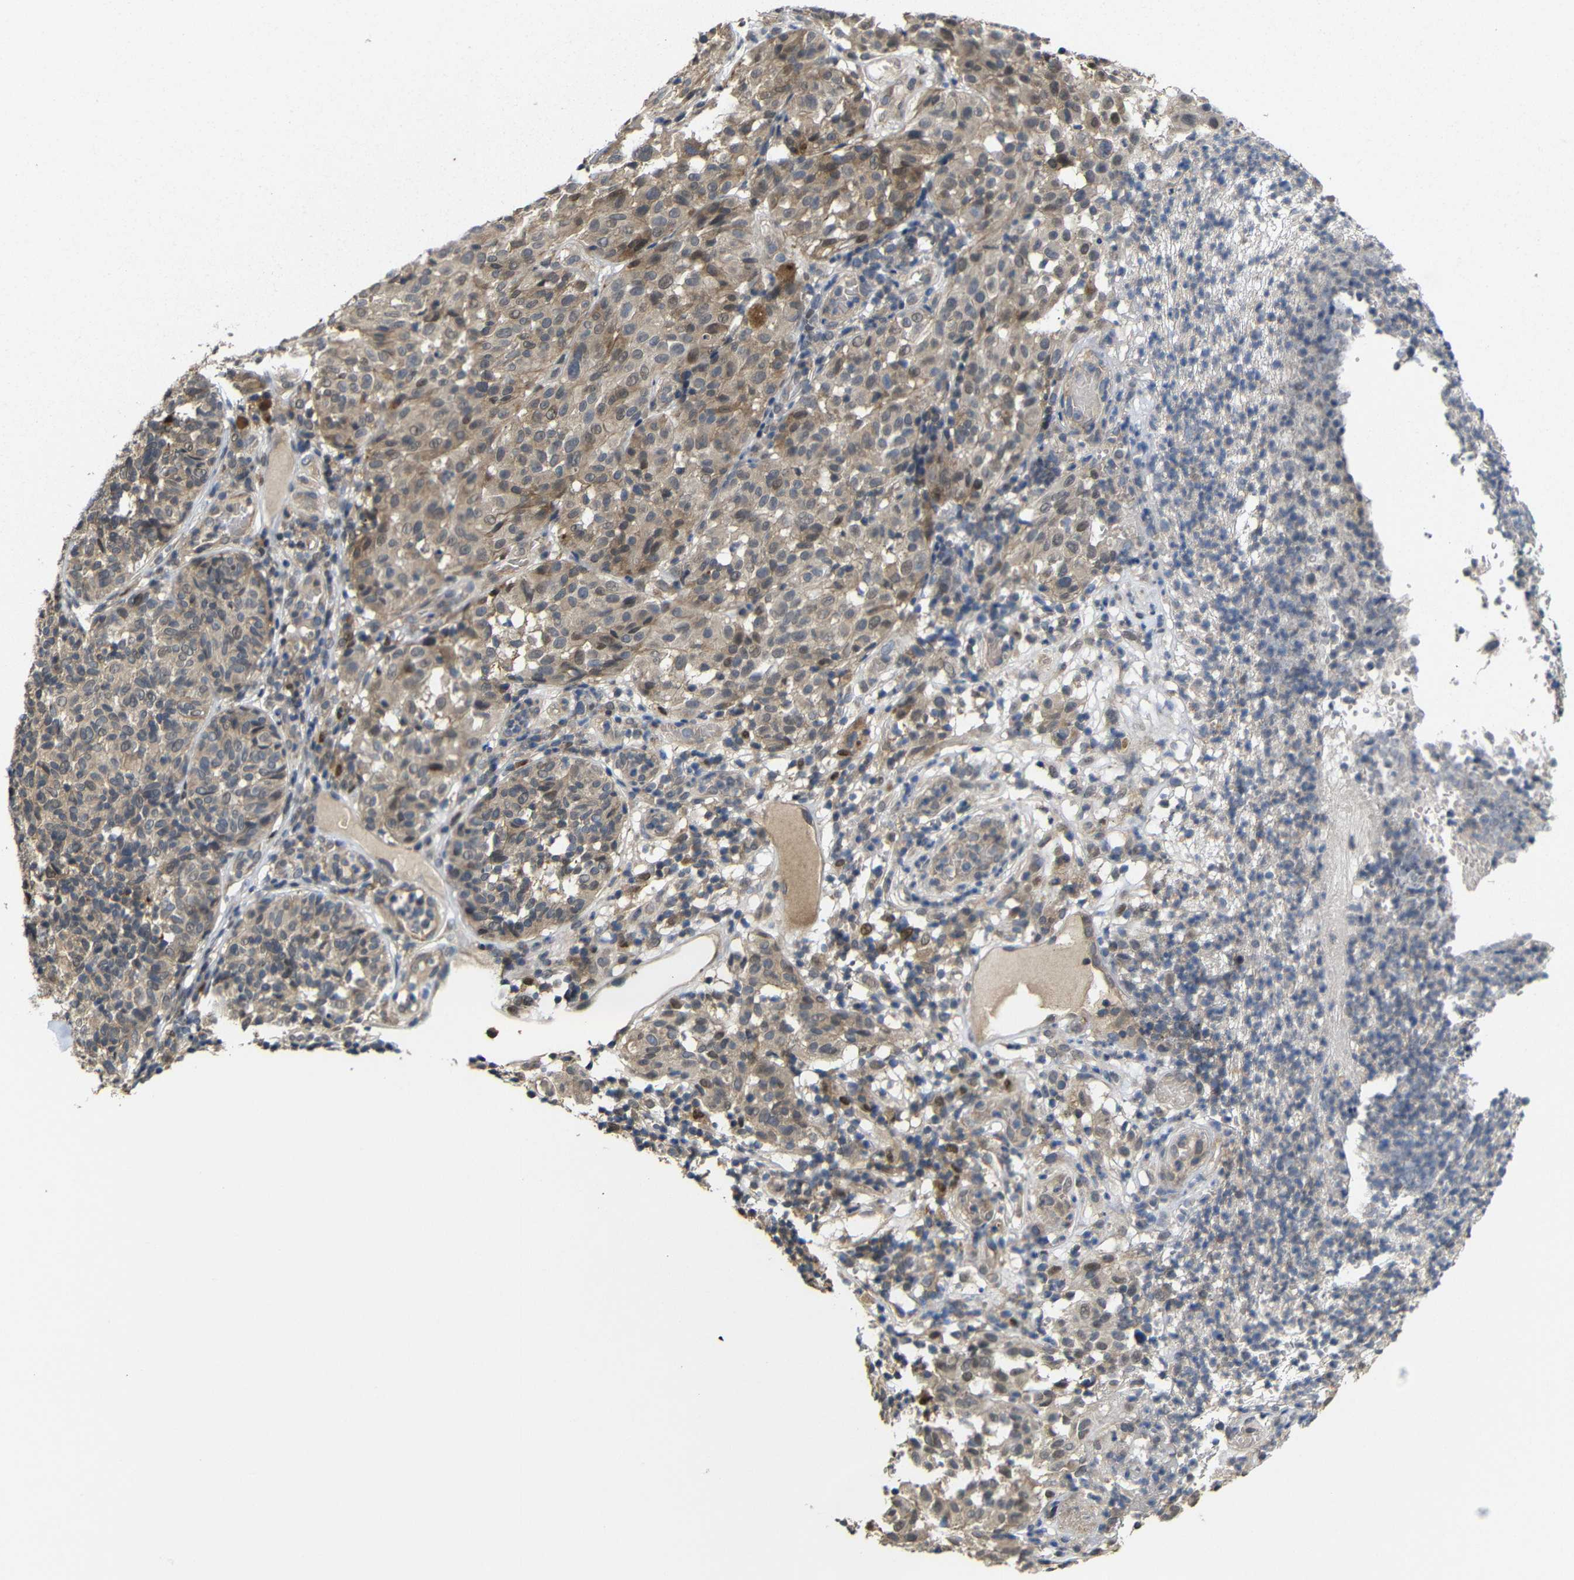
{"staining": {"intensity": "weak", "quantity": ">75%", "location": "cytoplasmic/membranous"}, "tissue": "melanoma", "cell_type": "Tumor cells", "image_type": "cancer", "snomed": [{"axis": "morphology", "description": "Malignant melanoma, NOS"}, {"axis": "topography", "description": "Skin"}], "caption": "Immunohistochemistry (IHC) micrograph of neoplastic tissue: human melanoma stained using immunohistochemistry (IHC) exhibits low levels of weak protein expression localized specifically in the cytoplasmic/membranous of tumor cells, appearing as a cytoplasmic/membranous brown color.", "gene": "ATG12", "patient": {"sex": "female", "age": 46}}